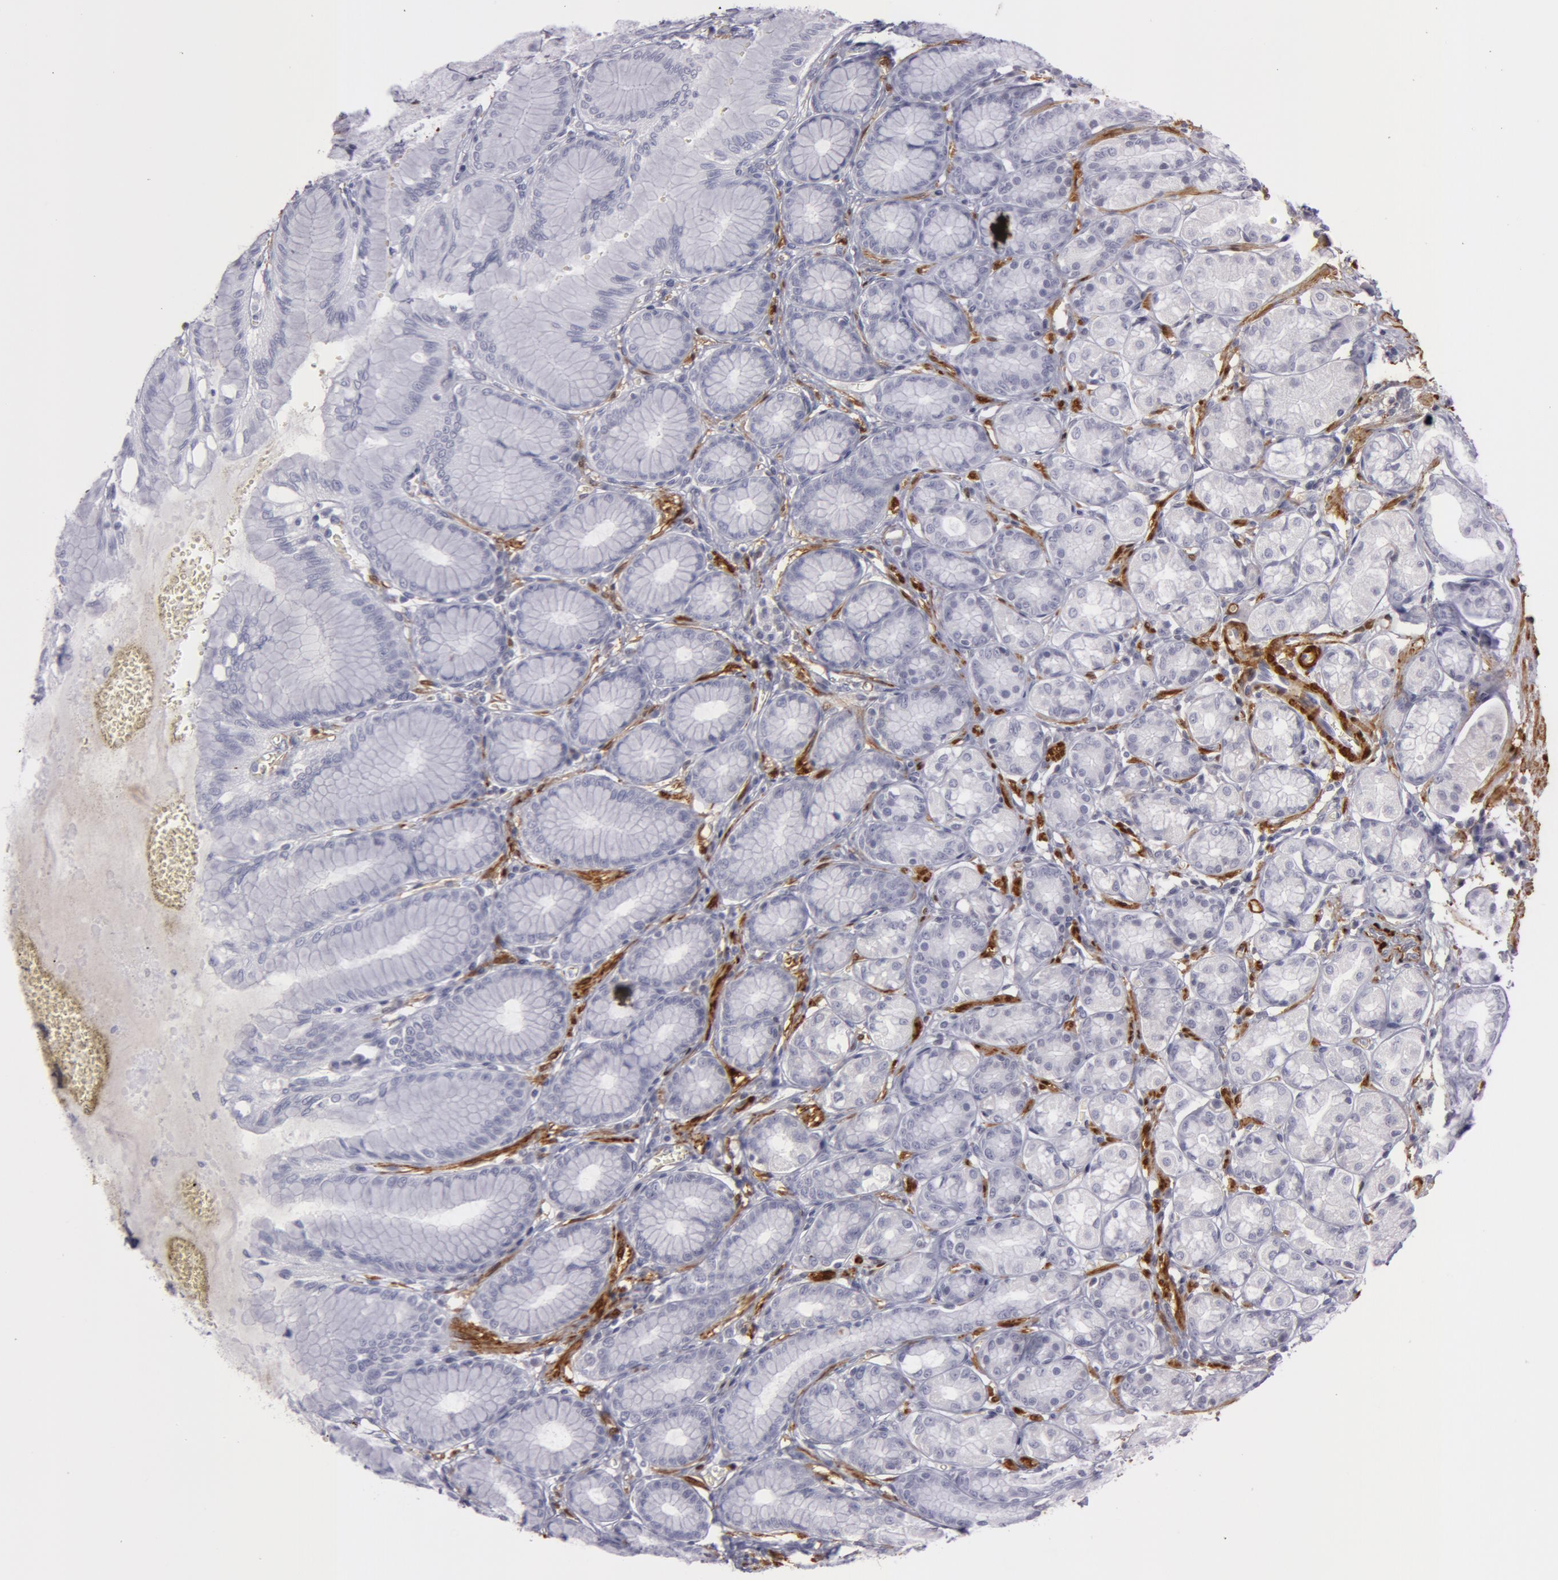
{"staining": {"intensity": "negative", "quantity": "none", "location": "none"}, "tissue": "stomach", "cell_type": "Glandular cells", "image_type": "normal", "snomed": [{"axis": "morphology", "description": "Normal tissue, NOS"}, {"axis": "topography", "description": "Stomach"}, {"axis": "topography", "description": "Stomach, lower"}], "caption": "High magnification brightfield microscopy of benign stomach stained with DAB (brown) and counterstained with hematoxylin (blue): glandular cells show no significant positivity. (Stains: DAB immunohistochemistry (IHC) with hematoxylin counter stain, Microscopy: brightfield microscopy at high magnification).", "gene": "TAGLN", "patient": {"sex": "male", "age": 76}}